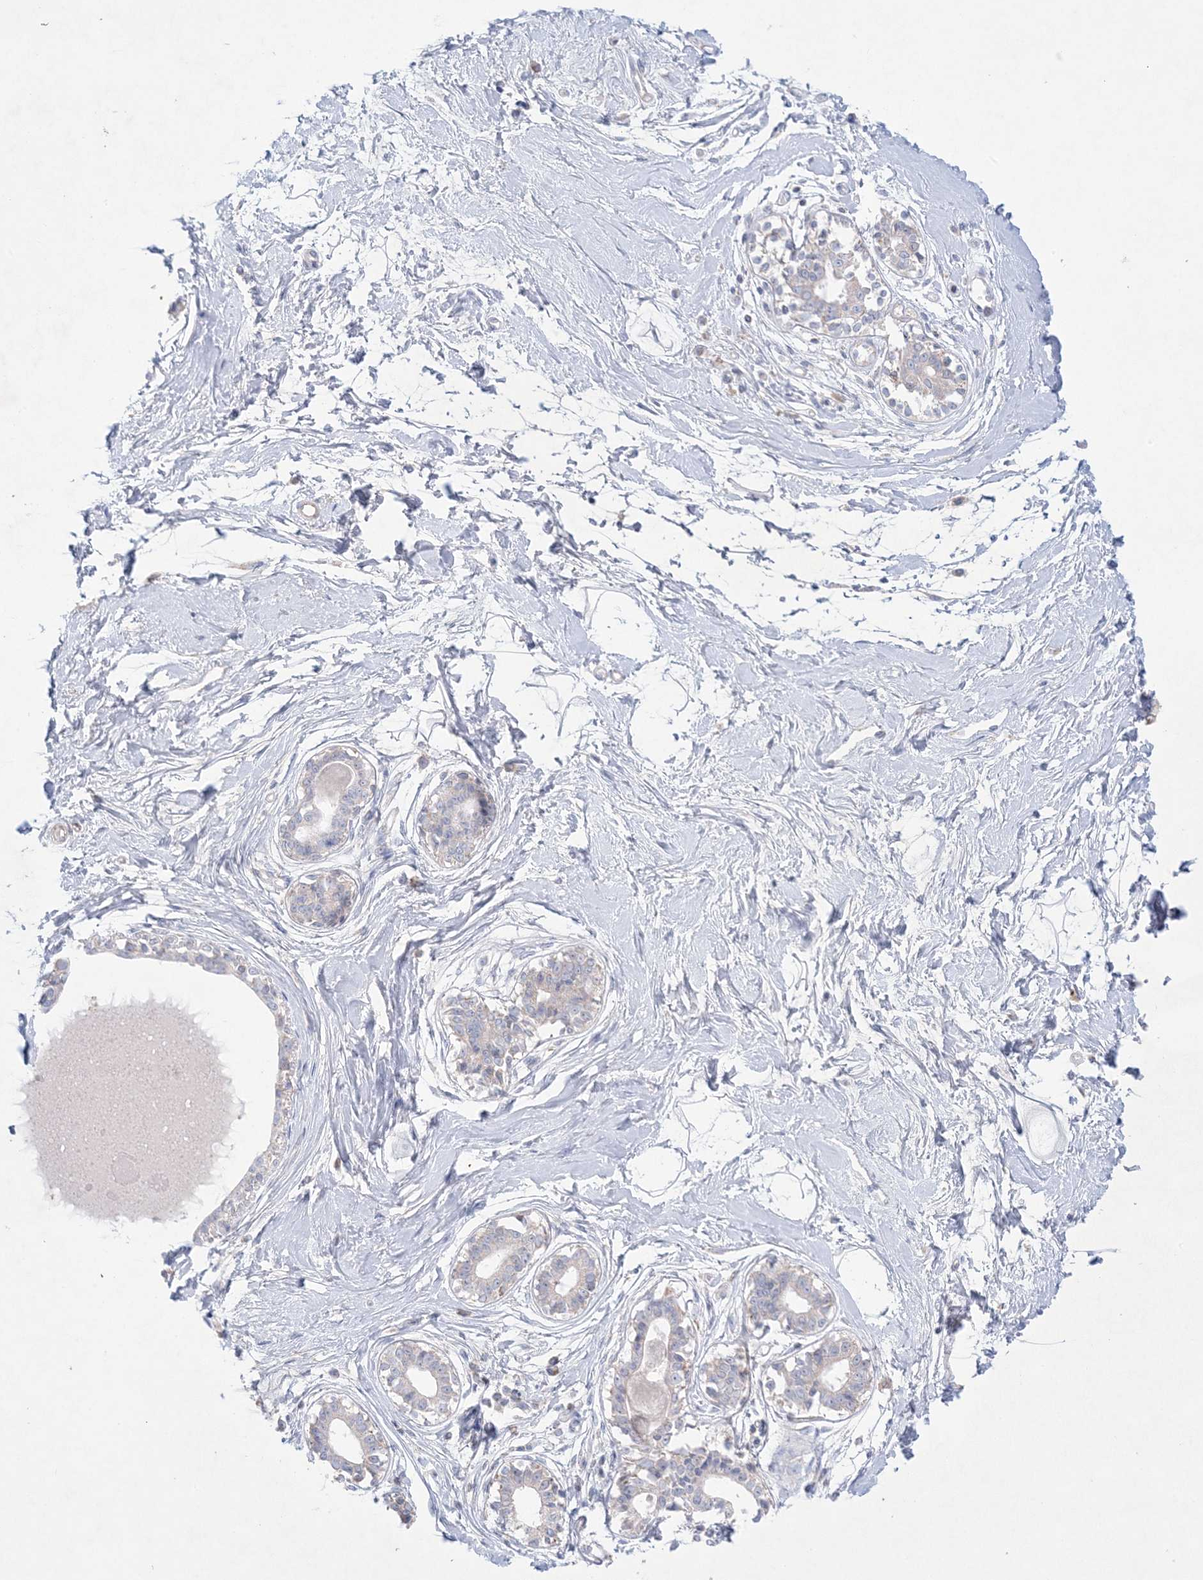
{"staining": {"intensity": "negative", "quantity": "none", "location": "none"}, "tissue": "breast", "cell_type": "Adipocytes", "image_type": "normal", "snomed": [{"axis": "morphology", "description": "Normal tissue, NOS"}, {"axis": "topography", "description": "Breast"}], "caption": "Immunohistochemistry (IHC) histopathology image of normal breast: human breast stained with DAB shows no significant protein positivity in adipocytes.", "gene": "KCTD6", "patient": {"sex": "female", "age": 45}}